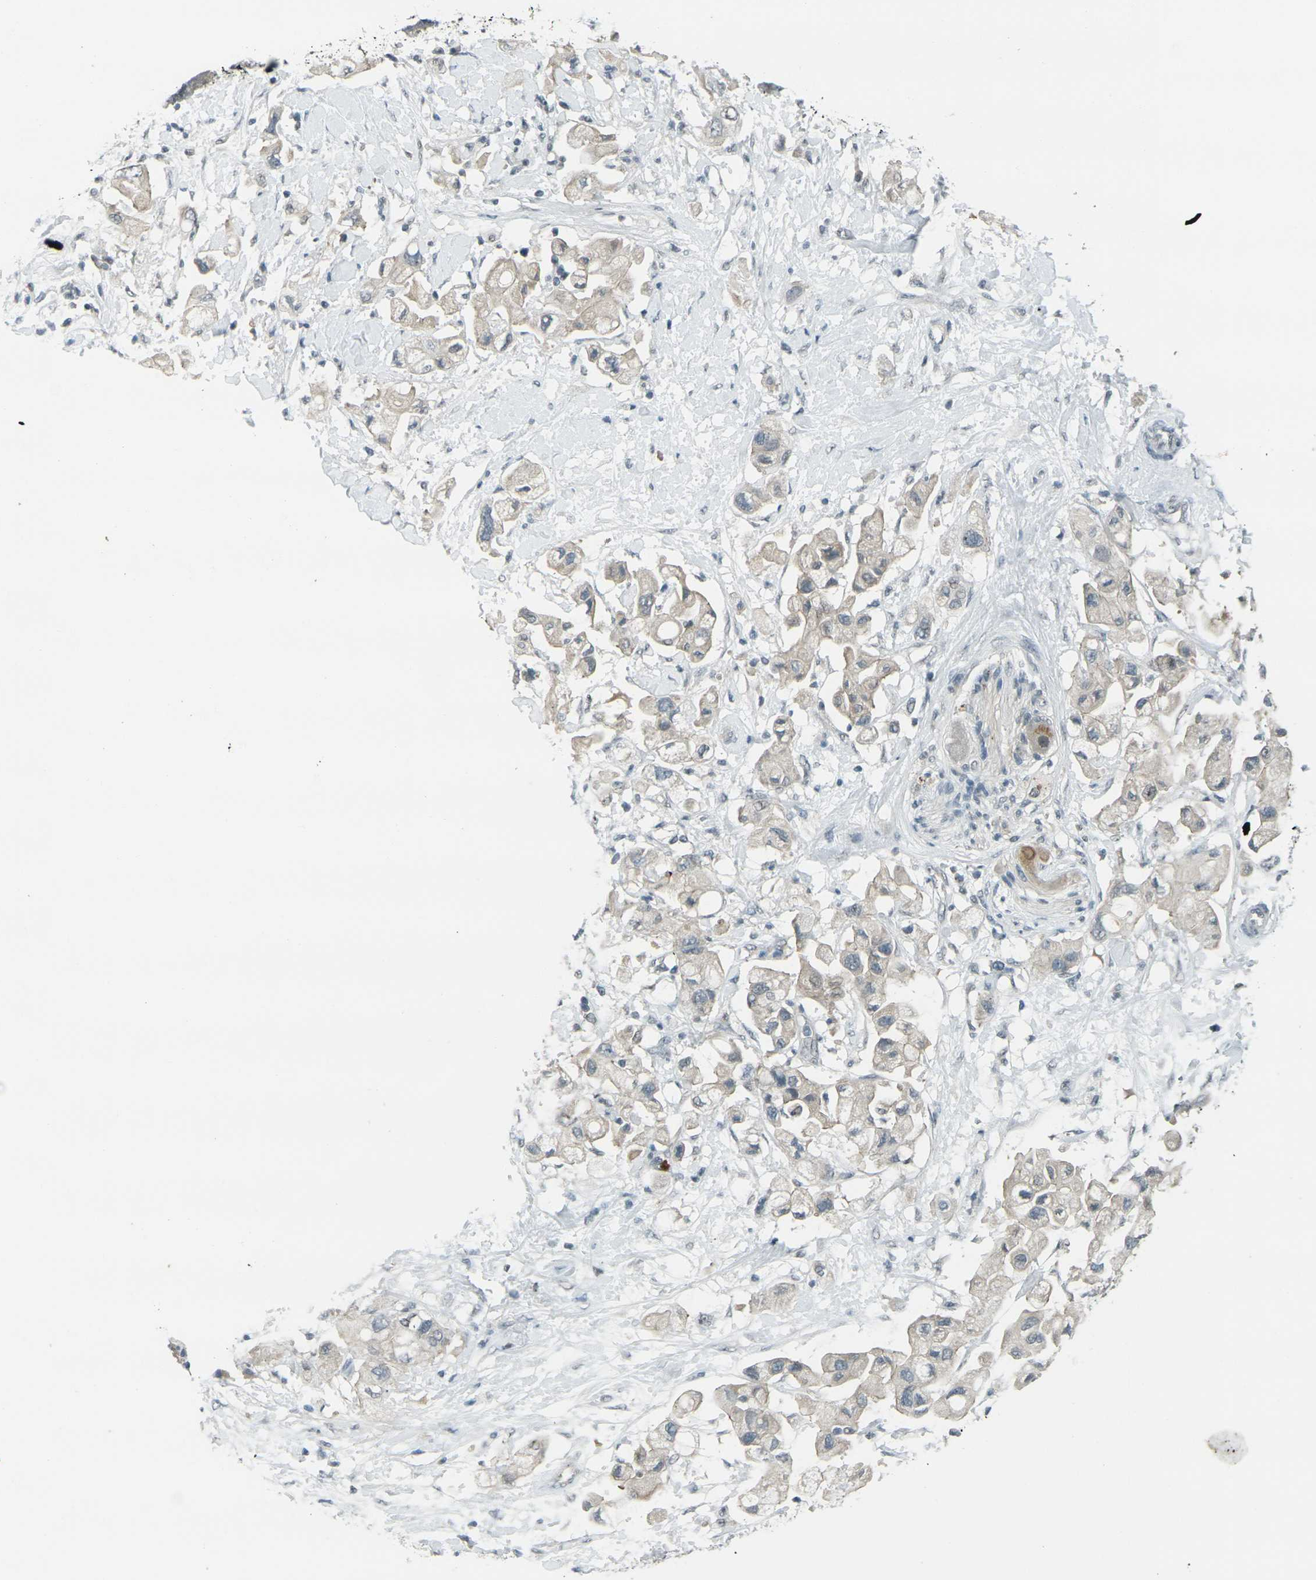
{"staining": {"intensity": "weak", "quantity": ">75%", "location": "cytoplasmic/membranous"}, "tissue": "pancreatic cancer", "cell_type": "Tumor cells", "image_type": "cancer", "snomed": [{"axis": "morphology", "description": "Adenocarcinoma, NOS"}, {"axis": "topography", "description": "Pancreas"}], "caption": "Brown immunohistochemical staining in human adenocarcinoma (pancreatic) shows weak cytoplasmic/membranous staining in about >75% of tumor cells. (DAB (3,3'-diaminobenzidine) IHC, brown staining for protein, blue staining for nuclei).", "gene": "GPR19", "patient": {"sex": "female", "age": 56}}